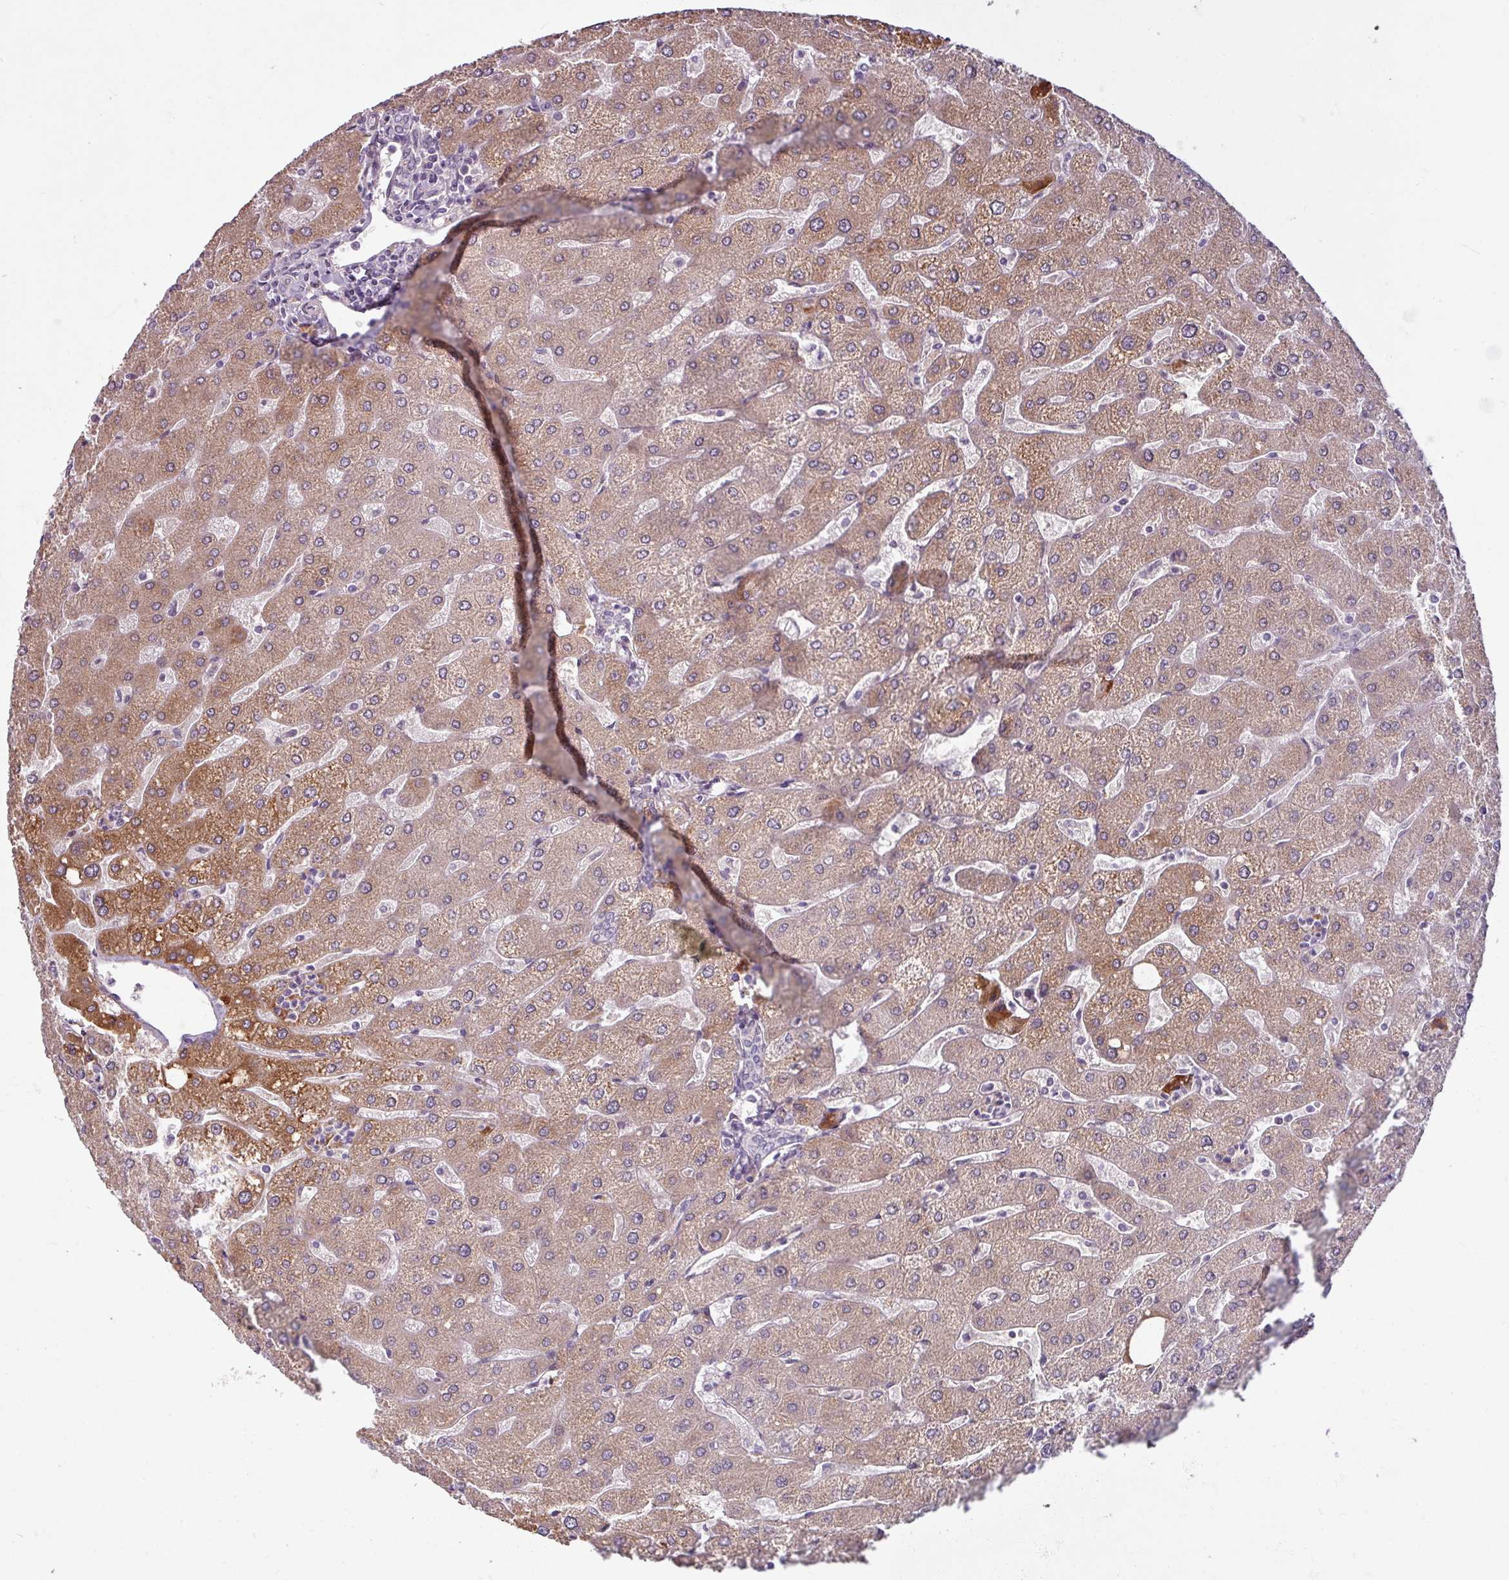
{"staining": {"intensity": "negative", "quantity": "none", "location": "none"}, "tissue": "liver", "cell_type": "Cholangiocytes", "image_type": "normal", "snomed": [{"axis": "morphology", "description": "Normal tissue, NOS"}, {"axis": "topography", "description": "Liver"}], "caption": "A high-resolution photomicrograph shows IHC staining of benign liver, which shows no significant expression in cholangiocytes.", "gene": "UVSSA", "patient": {"sex": "male", "age": 67}}